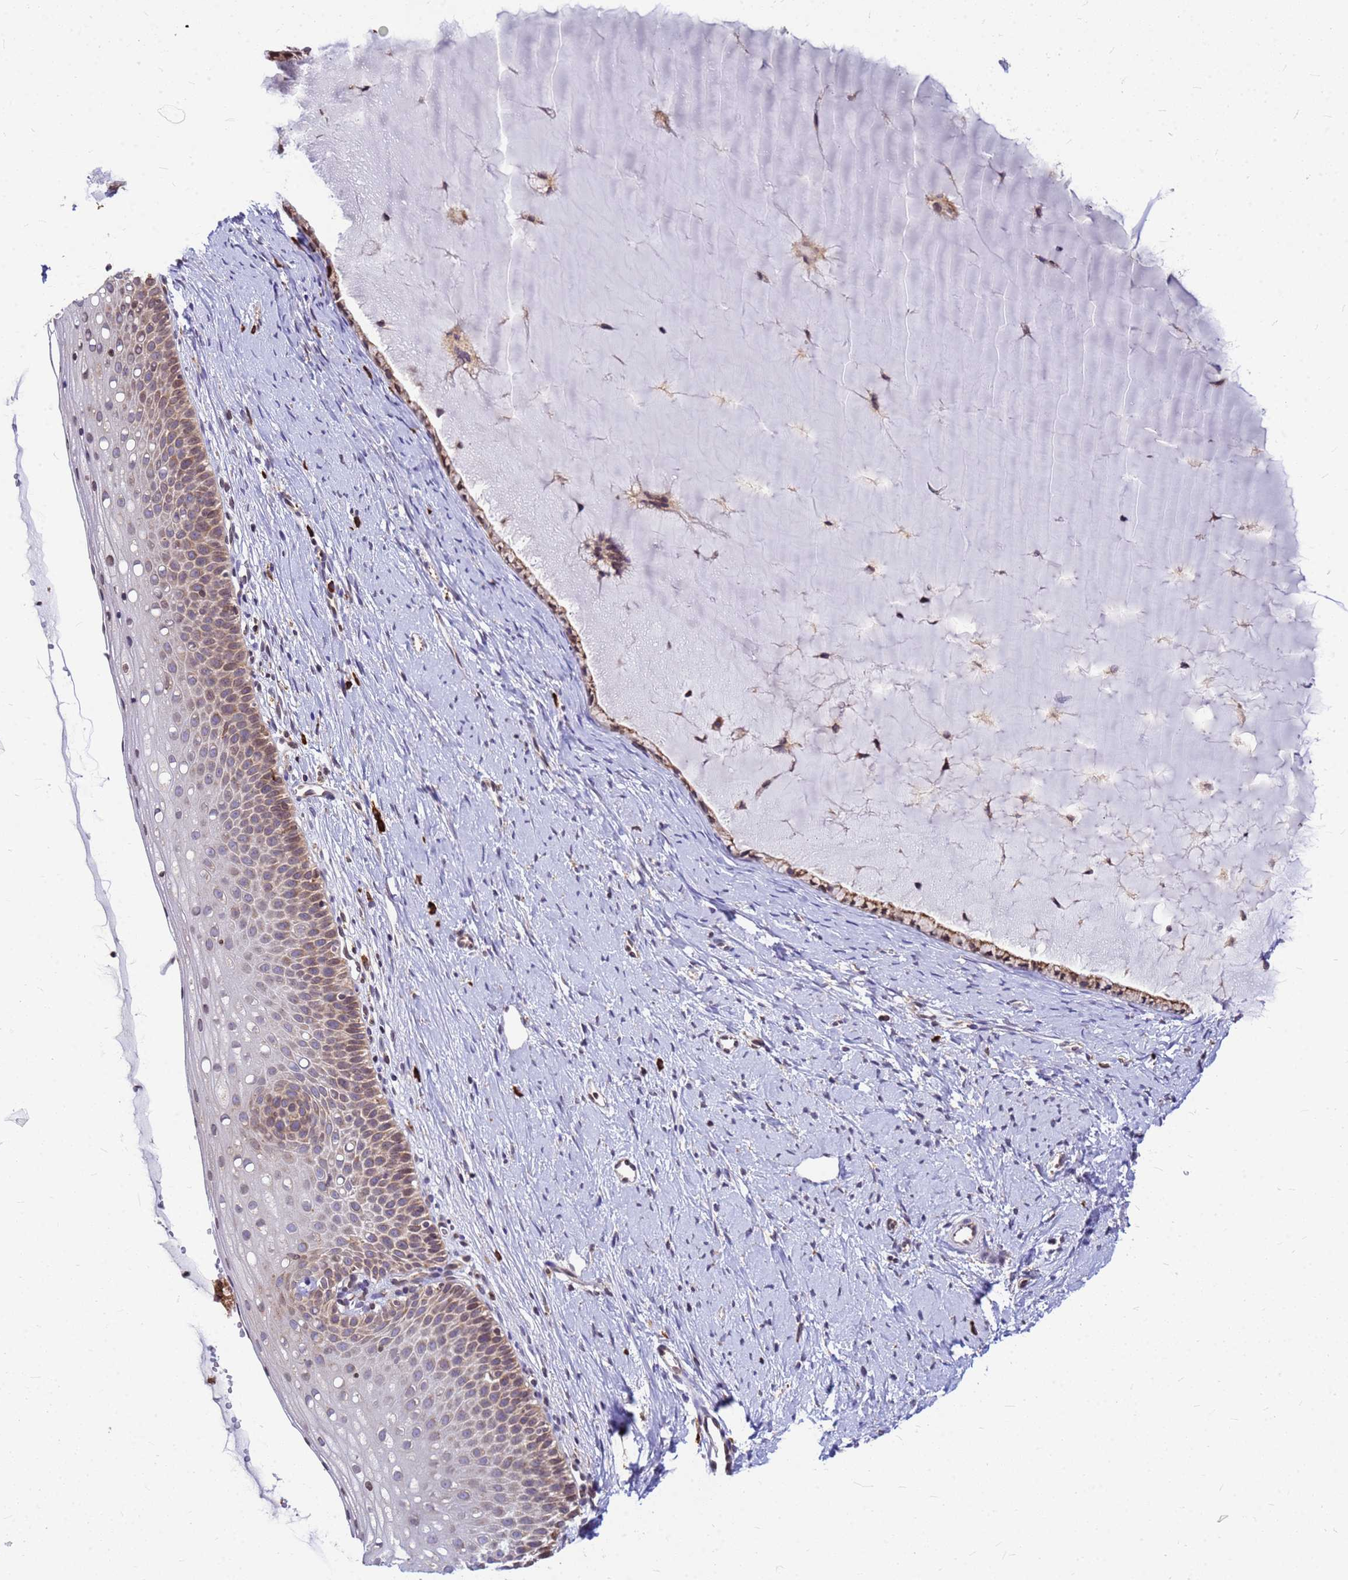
{"staining": {"intensity": "moderate", "quantity": ">75%", "location": "cytoplasmic/membranous"}, "tissue": "cervix", "cell_type": "Glandular cells", "image_type": "normal", "snomed": [{"axis": "morphology", "description": "Normal tissue, NOS"}, {"axis": "topography", "description": "Cervix"}], "caption": "The photomicrograph exhibits immunohistochemical staining of normal cervix. There is moderate cytoplasmic/membranous expression is present in about >75% of glandular cells. The protein of interest is shown in brown color, while the nuclei are stained blue.", "gene": "SSR4", "patient": {"sex": "female", "age": 57}}